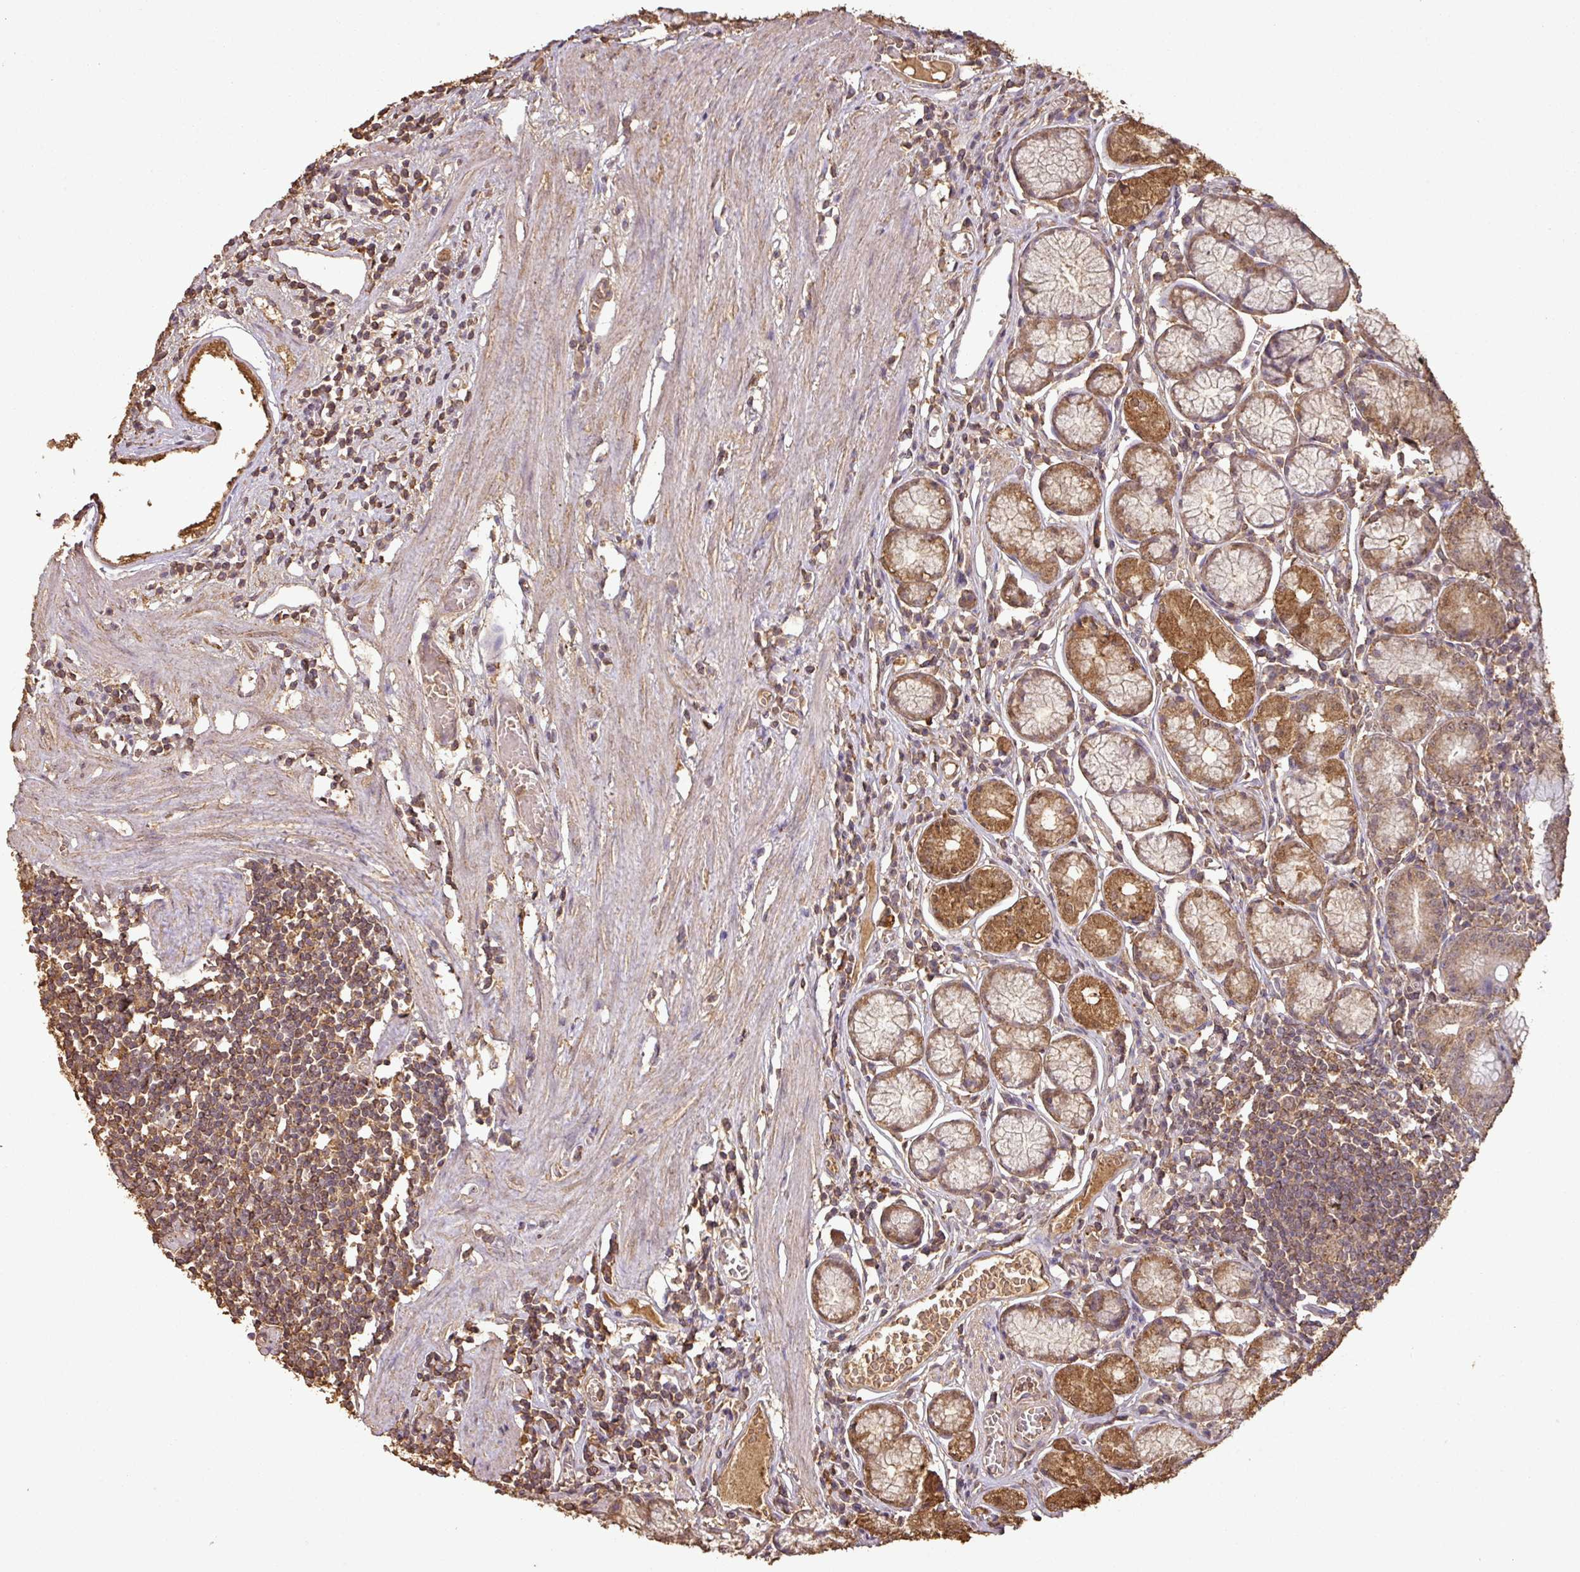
{"staining": {"intensity": "moderate", "quantity": ">75%", "location": "cytoplasmic/membranous"}, "tissue": "stomach", "cell_type": "Glandular cells", "image_type": "normal", "snomed": [{"axis": "morphology", "description": "Normal tissue, NOS"}, {"axis": "topography", "description": "Stomach"}], "caption": "Brown immunohistochemical staining in unremarkable human stomach demonstrates moderate cytoplasmic/membranous expression in about >75% of glandular cells.", "gene": "ATAT1", "patient": {"sex": "male", "age": 55}}